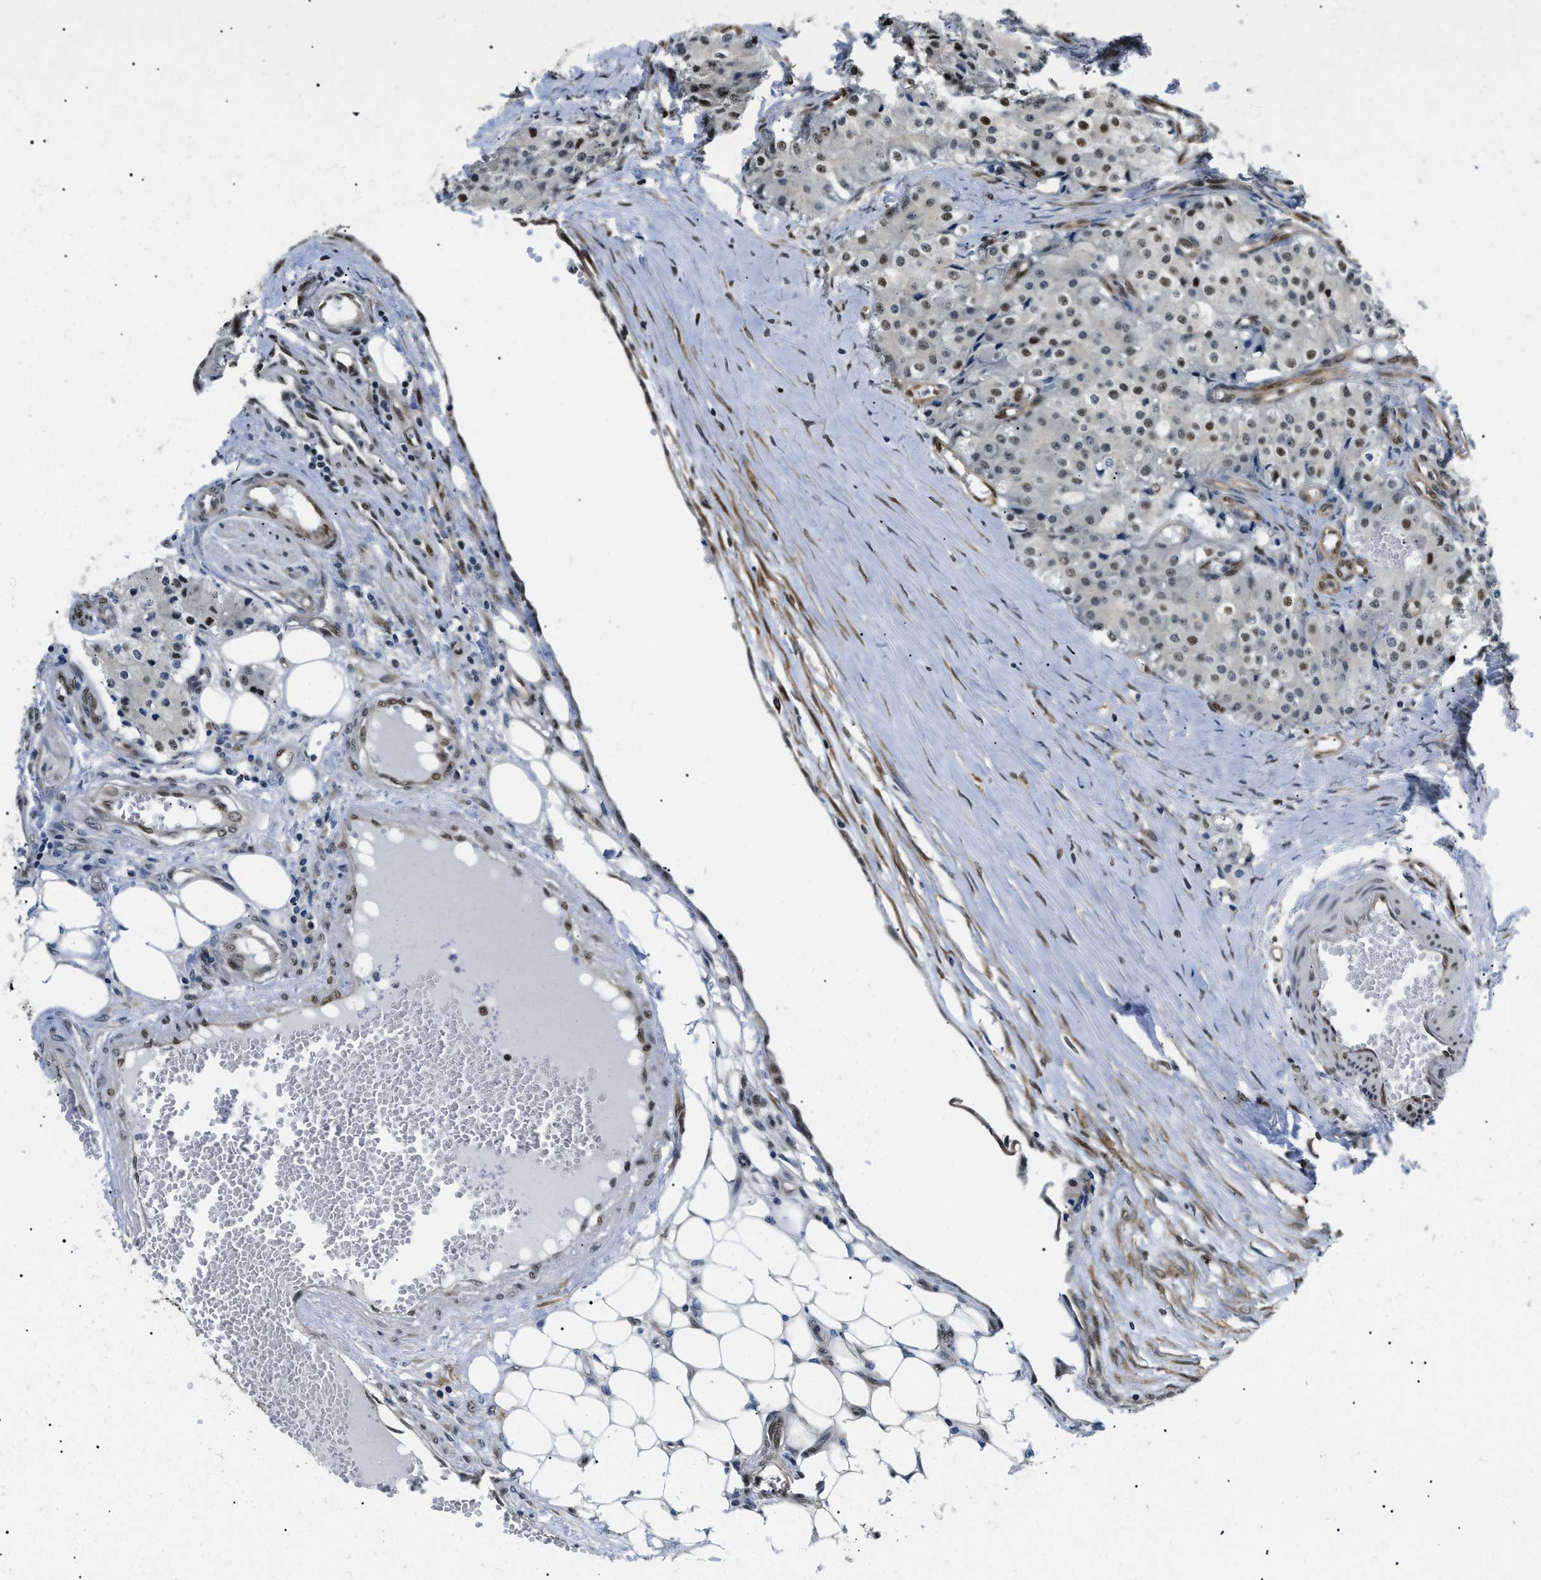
{"staining": {"intensity": "moderate", "quantity": "25%-75%", "location": "nuclear"}, "tissue": "carcinoid", "cell_type": "Tumor cells", "image_type": "cancer", "snomed": [{"axis": "morphology", "description": "Carcinoid, malignant, NOS"}, {"axis": "topography", "description": "Colon"}], "caption": "Carcinoid stained with a protein marker exhibits moderate staining in tumor cells.", "gene": "CWC25", "patient": {"sex": "female", "age": 52}}